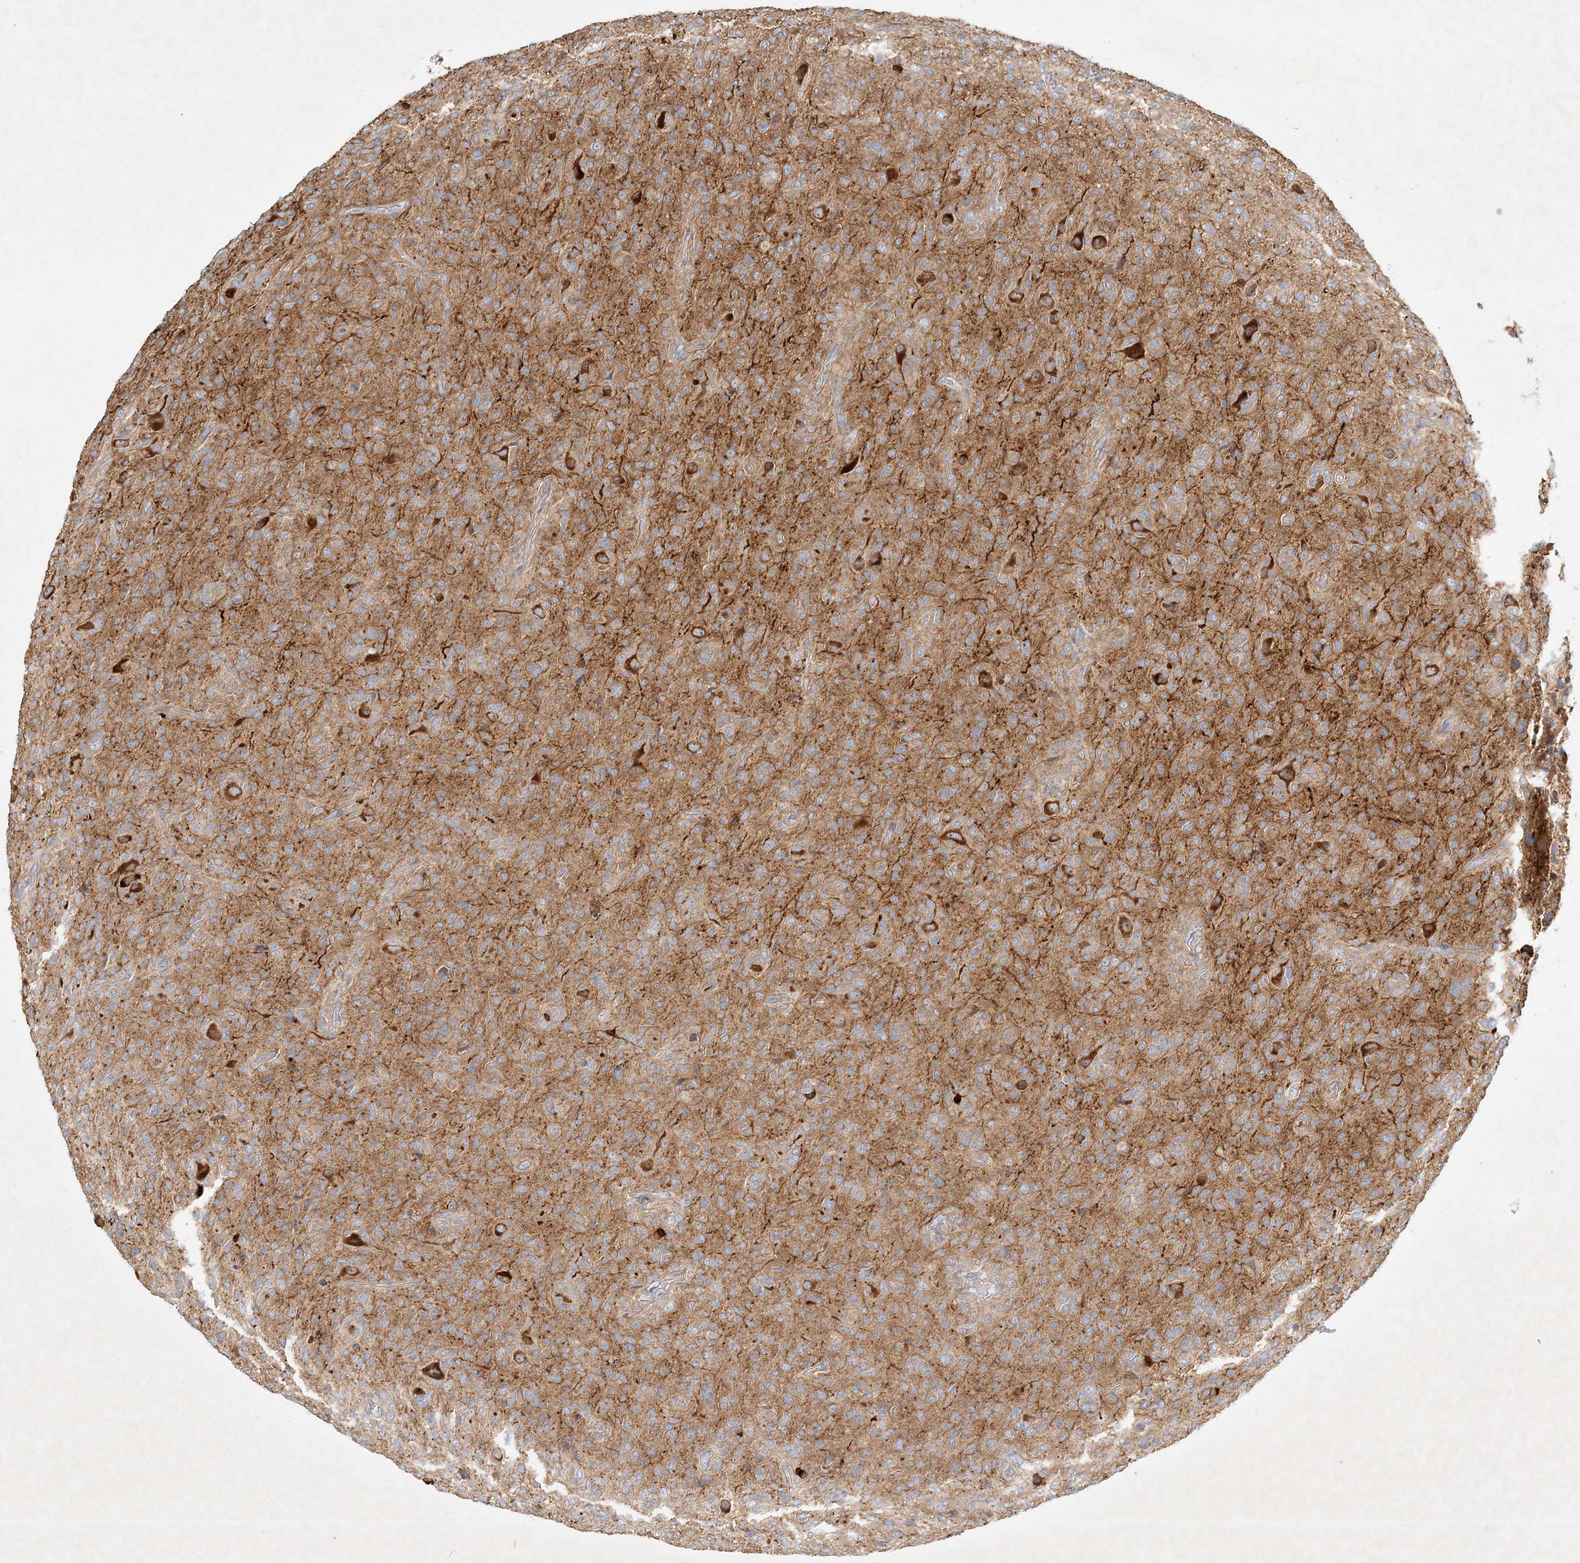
{"staining": {"intensity": "weak", "quantity": "25%-75%", "location": "cytoplasmic/membranous"}, "tissue": "glioma", "cell_type": "Tumor cells", "image_type": "cancer", "snomed": [{"axis": "morphology", "description": "Glioma, malignant, High grade"}, {"axis": "topography", "description": "Brain"}], "caption": "Brown immunohistochemical staining in glioma demonstrates weak cytoplasmic/membranous staining in about 25%-75% of tumor cells.", "gene": "STK11IP", "patient": {"sex": "female", "age": 57}}